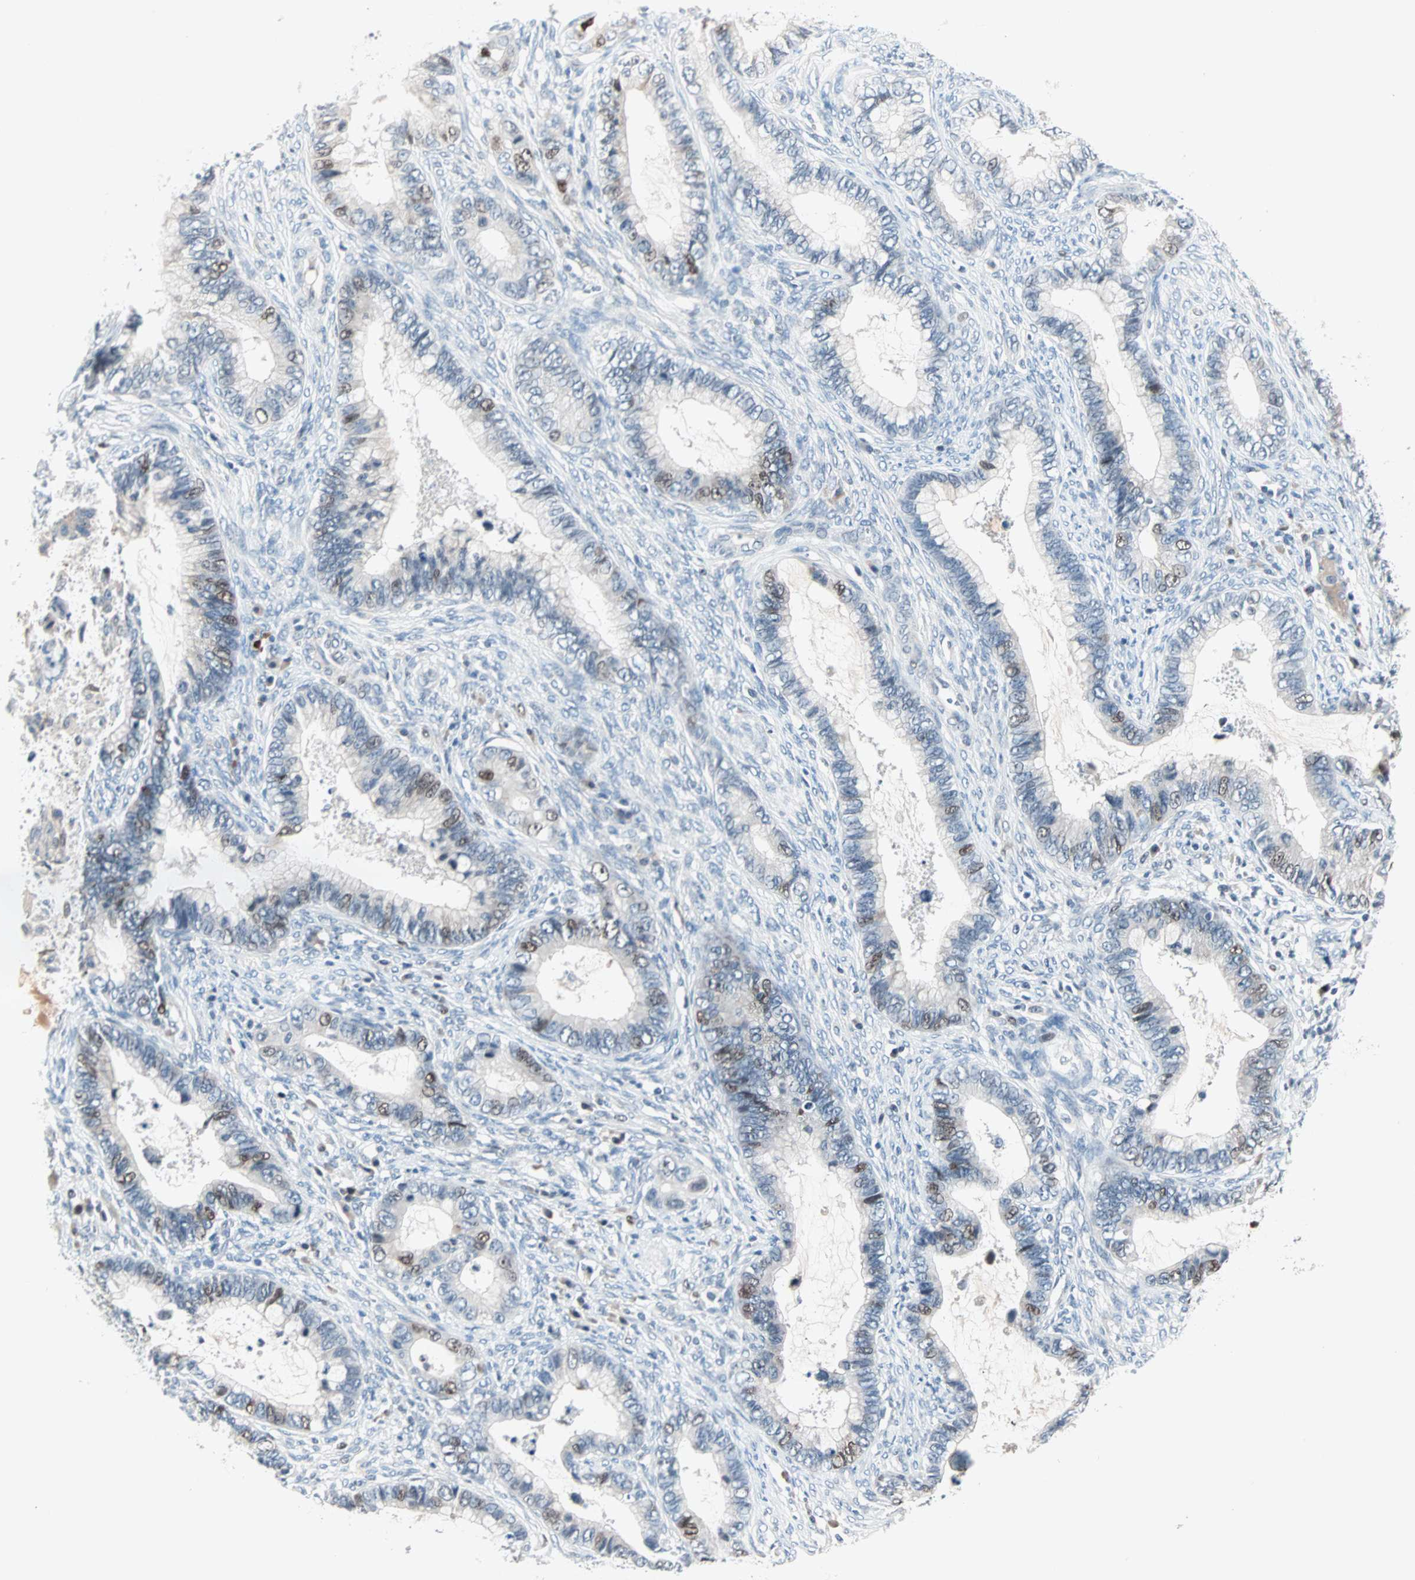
{"staining": {"intensity": "moderate", "quantity": "<25%", "location": "nuclear"}, "tissue": "cervical cancer", "cell_type": "Tumor cells", "image_type": "cancer", "snomed": [{"axis": "morphology", "description": "Adenocarcinoma, NOS"}, {"axis": "topography", "description": "Cervix"}], "caption": "Immunohistochemistry (IHC) image of neoplastic tissue: human cervical cancer stained using immunohistochemistry (IHC) reveals low levels of moderate protein expression localized specifically in the nuclear of tumor cells, appearing as a nuclear brown color.", "gene": "CCNE2", "patient": {"sex": "female", "age": 44}}